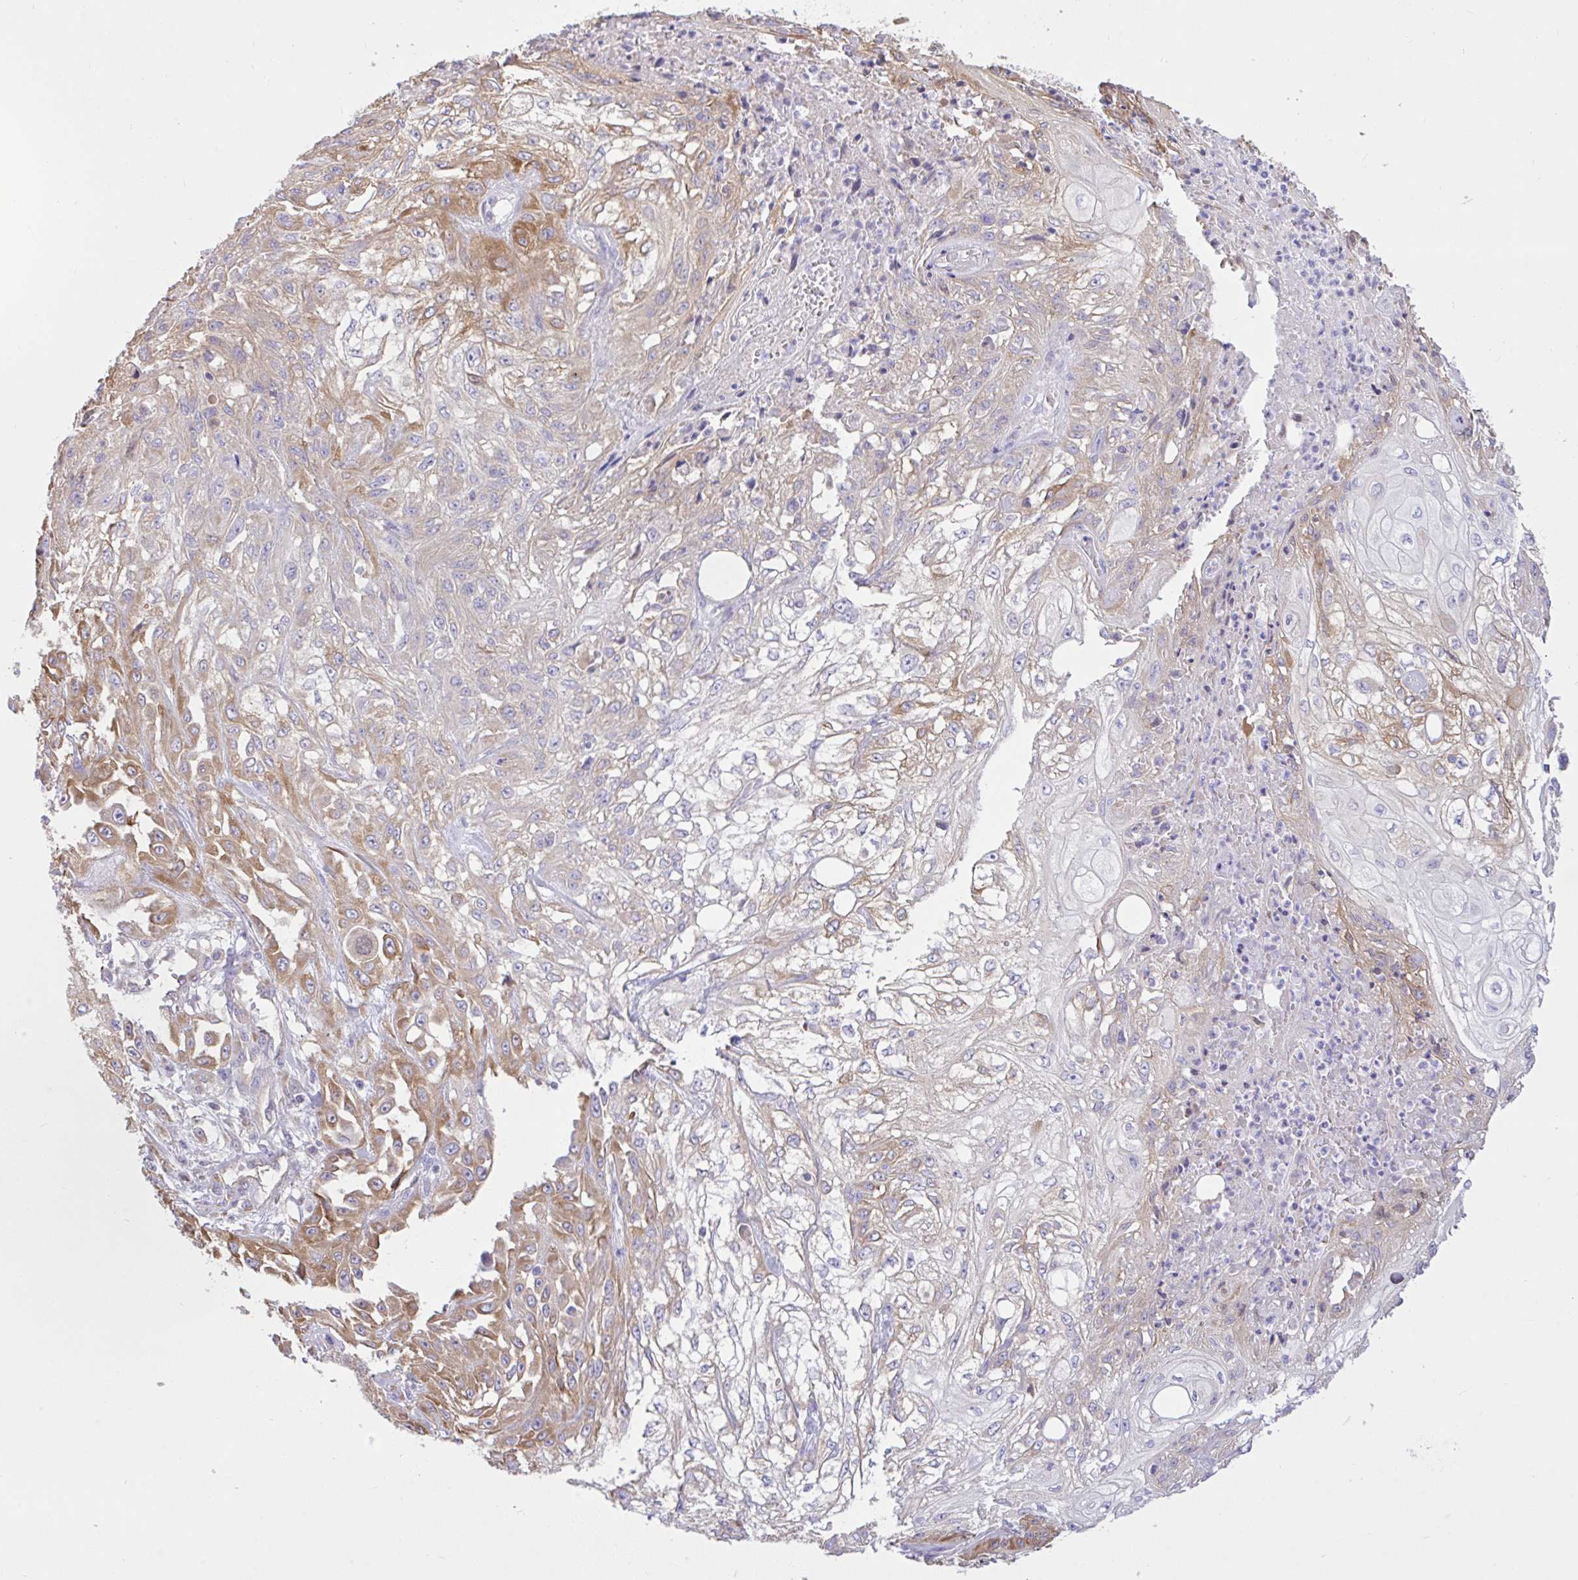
{"staining": {"intensity": "moderate", "quantity": "25%-75%", "location": "cytoplasmic/membranous"}, "tissue": "skin cancer", "cell_type": "Tumor cells", "image_type": "cancer", "snomed": [{"axis": "morphology", "description": "Squamous cell carcinoma, NOS"}, {"axis": "morphology", "description": "Squamous cell carcinoma, metastatic, NOS"}, {"axis": "topography", "description": "Skin"}, {"axis": "topography", "description": "Lymph node"}], "caption": "The photomicrograph reveals immunohistochemical staining of skin cancer (squamous cell carcinoma). There is moderate cytoplasmic/membranous staining is identified in approximately 25%-75% of tumor cells.", "gene": "EEF1A2", "patient": {"sex": "male", "age": 75}}